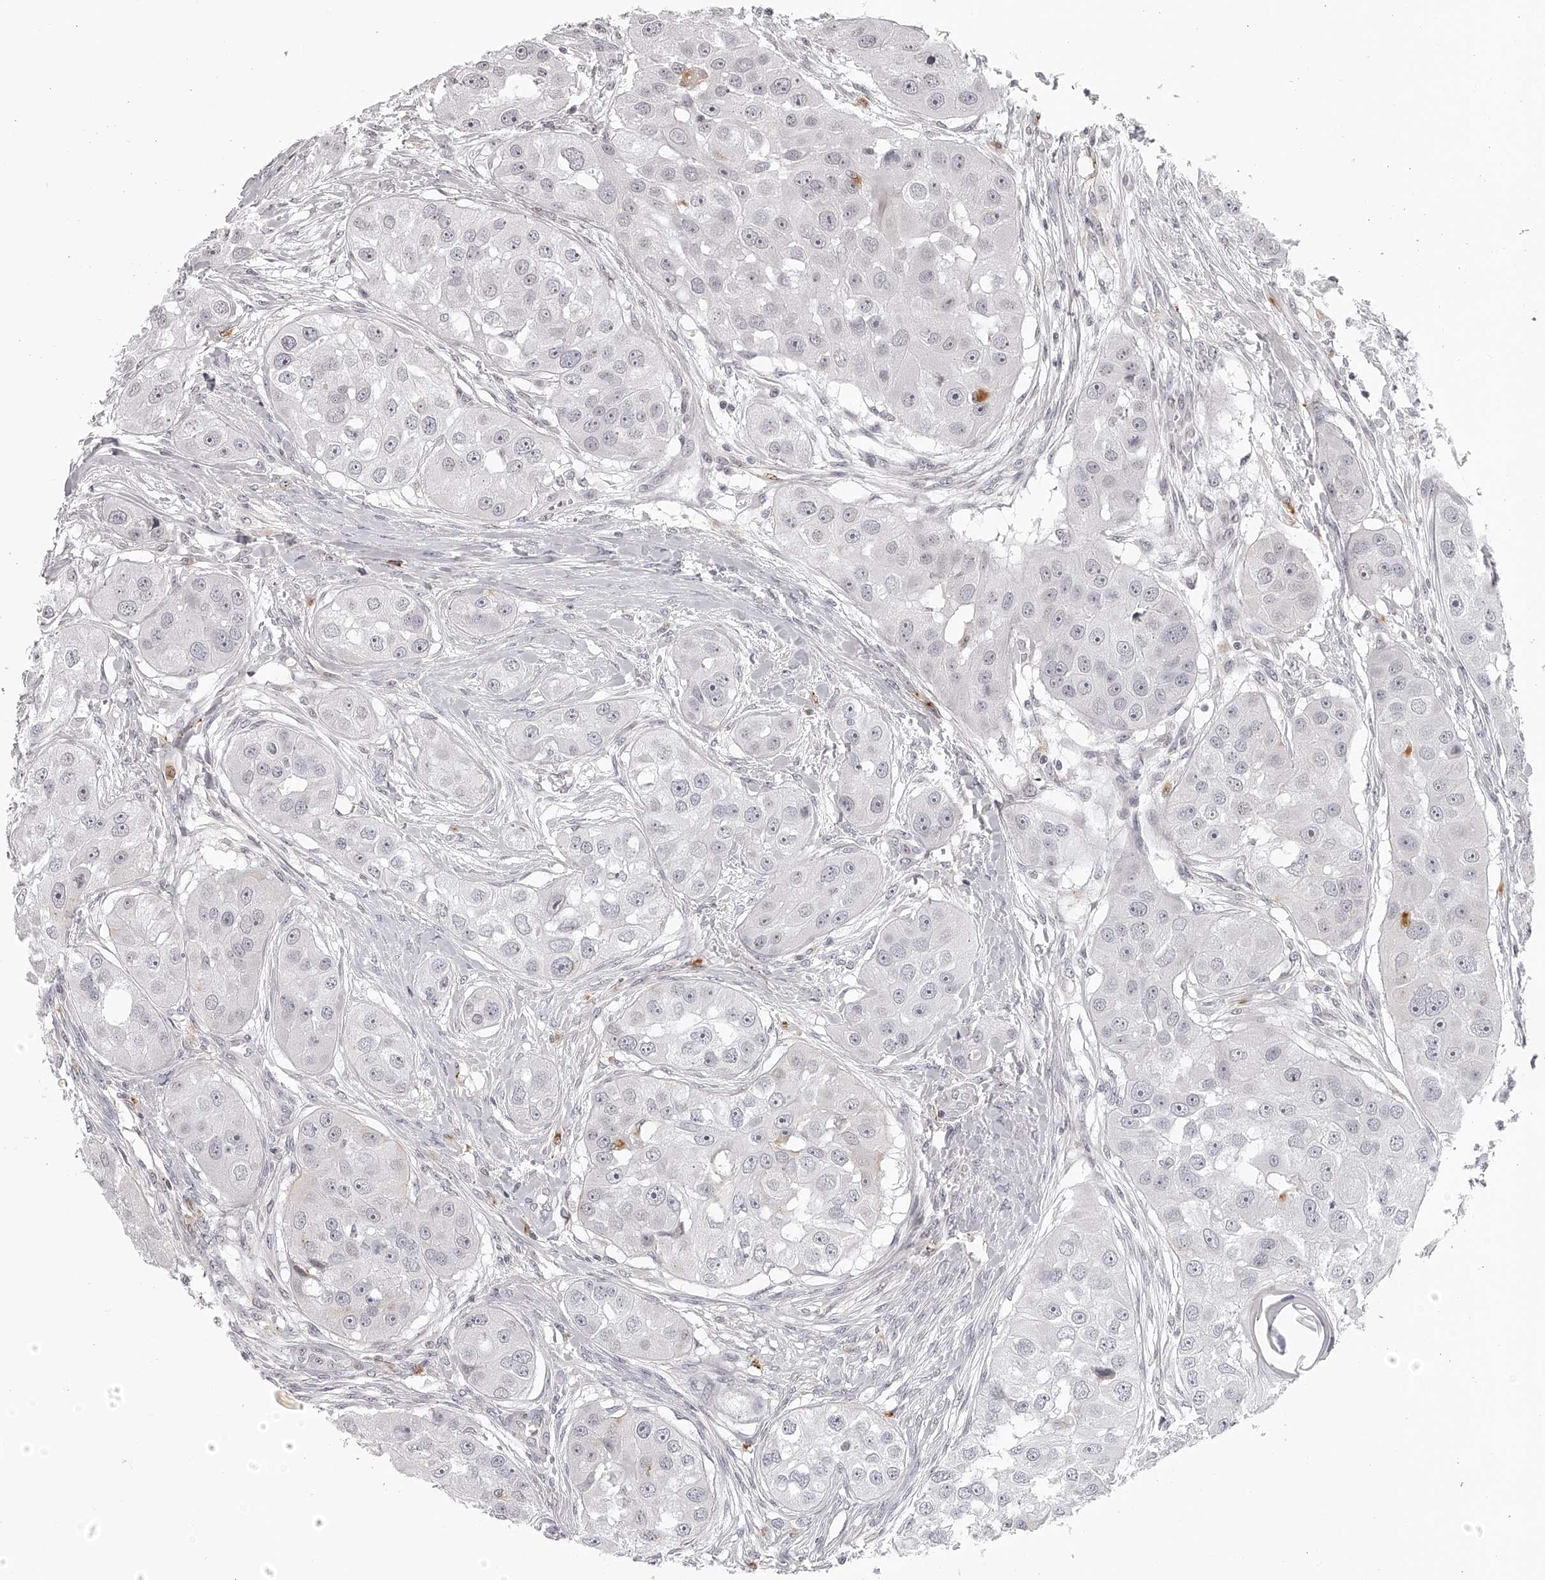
{"staining": {"intensity": "negative", "quantity": "none", "location": "none"}, "tissue": "head and neck cancer", "cell_type": "Tumor cells", "image_type": "cancer", "snomed": [{"axis": "morphology", "description": "Normal tissue, NOS"}, {"axis": "morphology", "description": "Squamous cell carcinoma, NOS"}, {"axis": "topography", "description": "Skeletal muscle"}, {"axis": "topography", "description": "Head-Neck"}], "caption": "This is a histopathology image of IHC staining of head and neck cancer, which shows no expression in tumor cells.", "gene": "RNF220", "patient": {"sex": "male", "age": 51}}